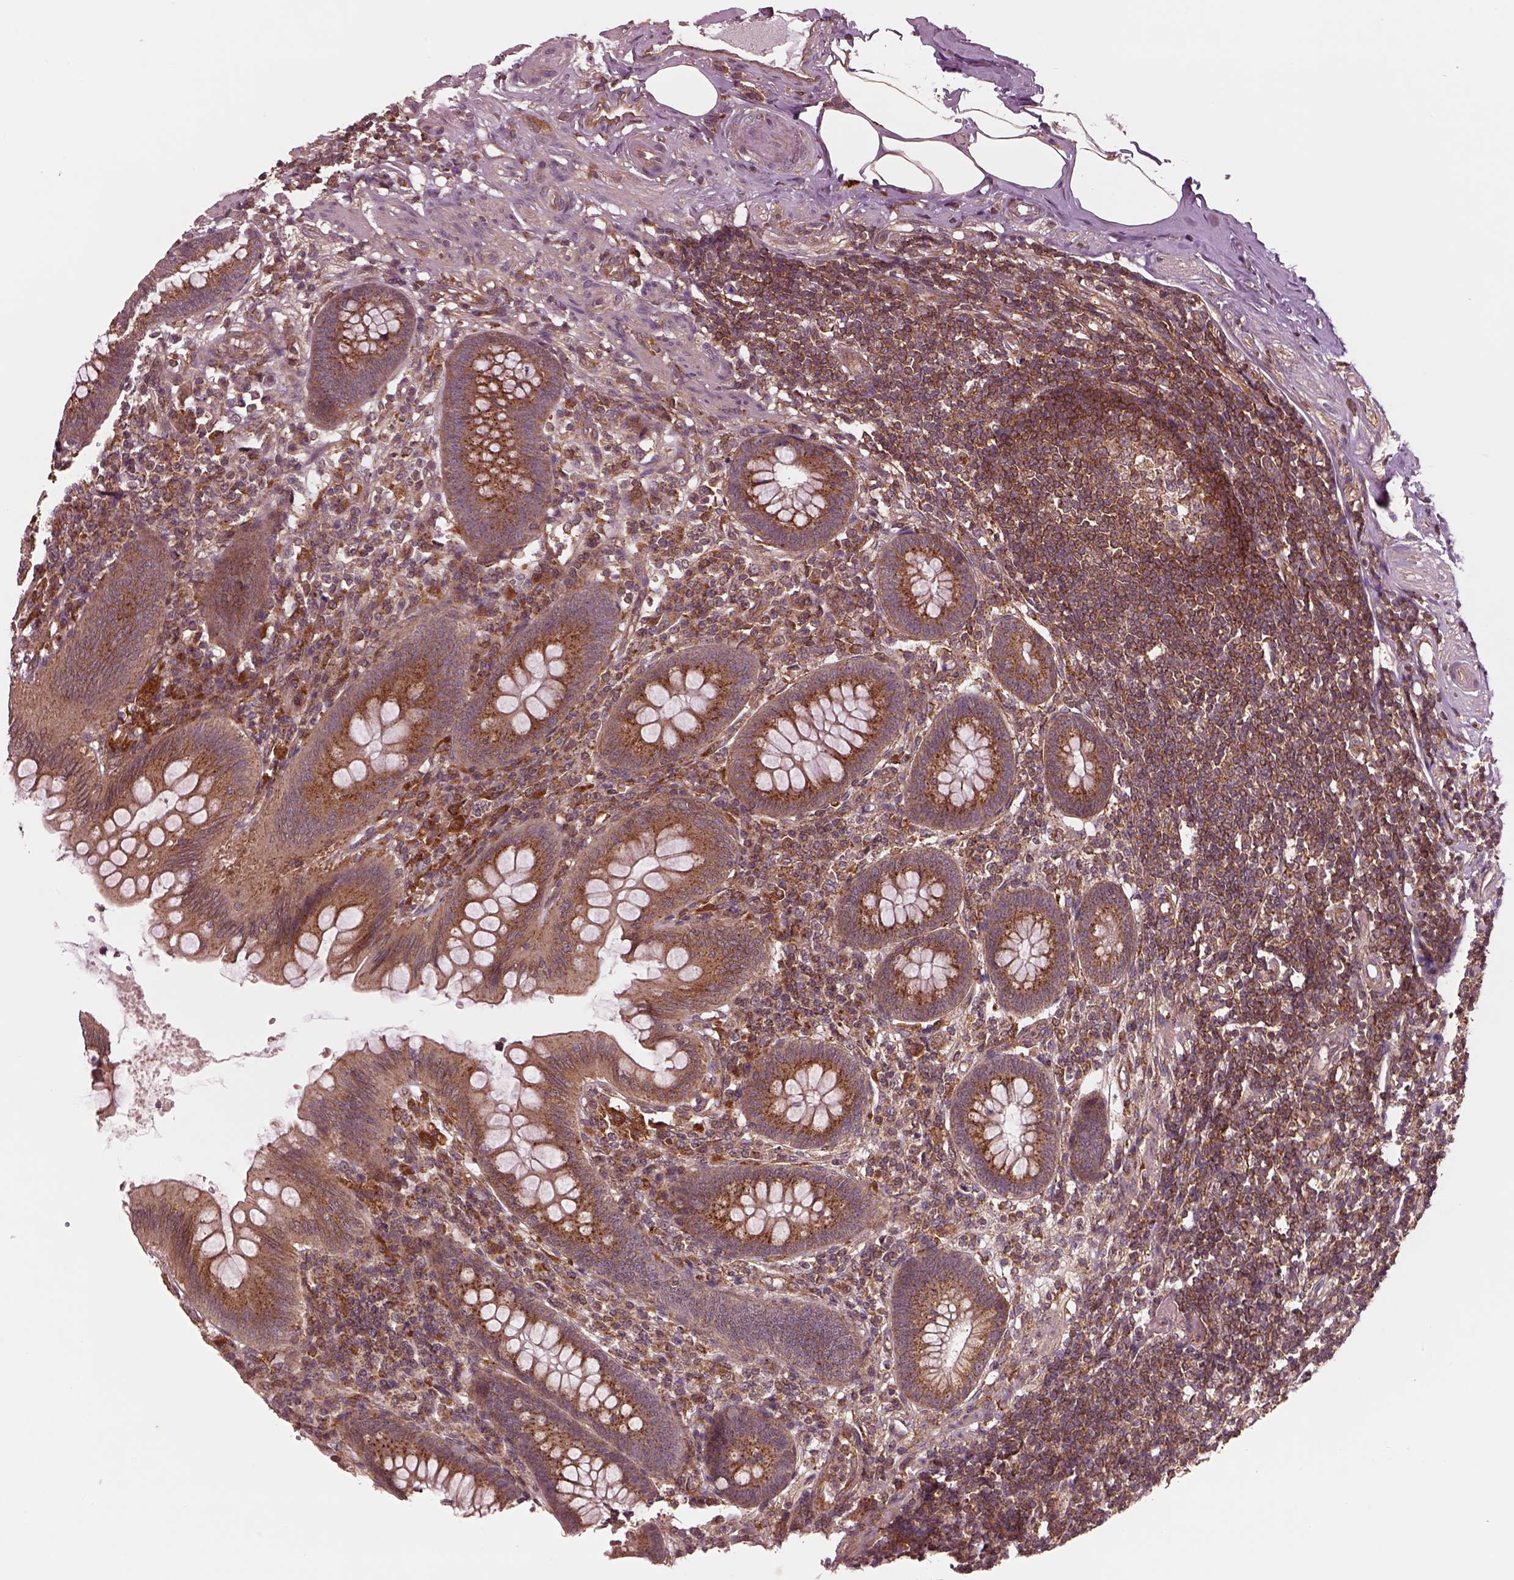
{"staining": {"intensity": "moderate", "quantity": ">75%", "location": "cytoplasmic/membranous"}, "tissue": "appendix", "cell_type": "Glandular cells", "image_type": "normal", "snomed": [{"axis": "morphology", "description": "Normal tissue, NOS"}, {"axis": "topography", "description": "Appendix"}], "caption": "Approximately >75% of glandular cells in normal appendix demonstrate moderate cytoplasmic/membranous protein expression as visualized by brown immunohistochemical staining.", "gene": "WASHC2A", "patient": {"sex": "female", "age": 57}}